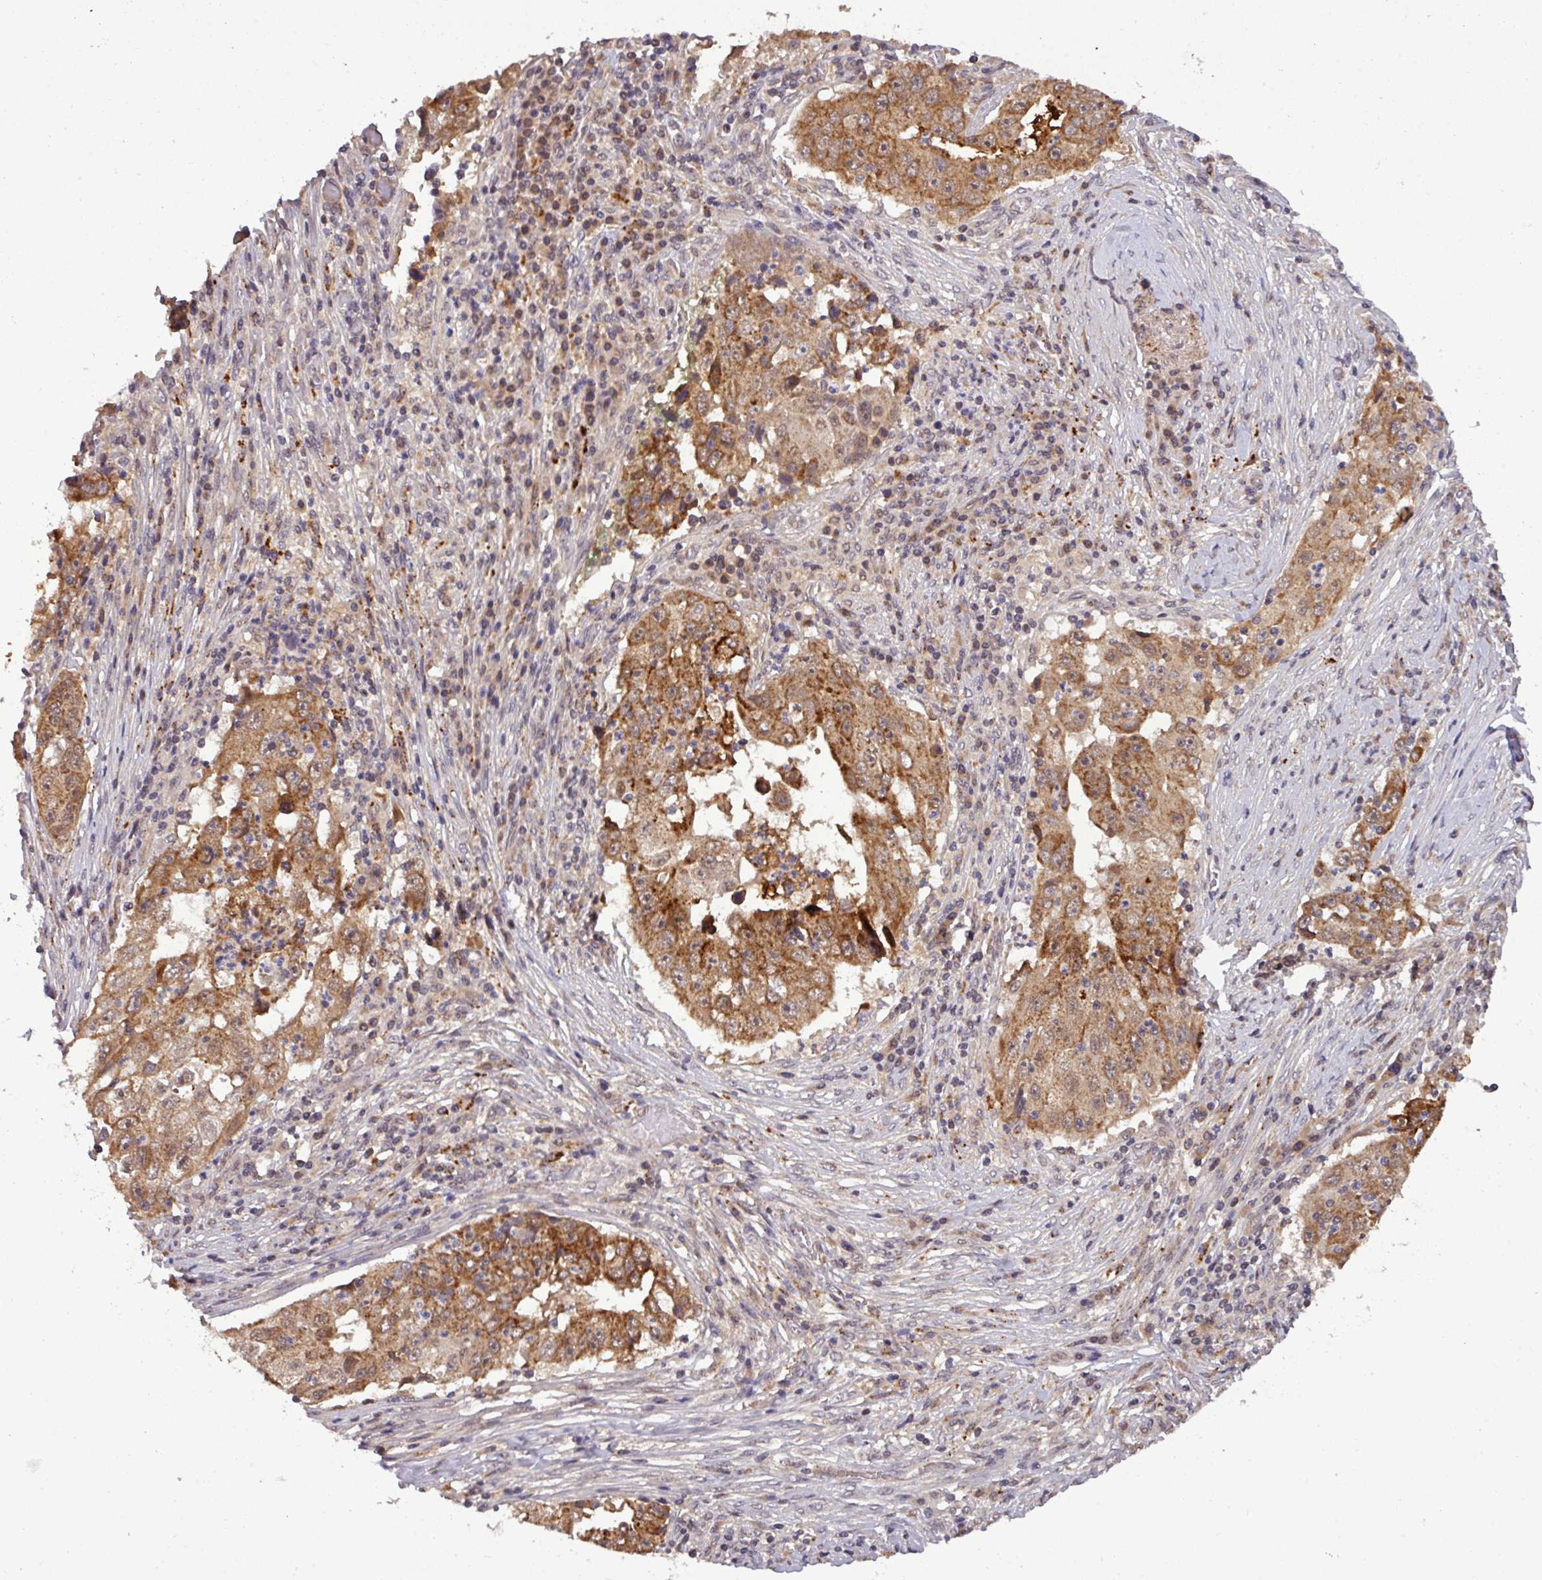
{"staining": {"intensity": "moderate", "quantity": ">75%", "location": "cytoplasmic/membranous"}, "tissue": "lung cancer", "cell_type": "Tumor cells", "image_type": "cancer", "snomed": [{"axis": "morphology", "description": "Squamous cell carcinoma, NOS"}, {"axis": "topography", "description": "Lung"}], "caption": "Immunohistochemical staining of lung cancer (squamous cell carcinoma) shows medium levels of moderate cytoplasmic/membranous protein expression in approximately >75% of tumor cells.", "gene": "PUS1", "patient": {"sex": "male", "age": 64}}